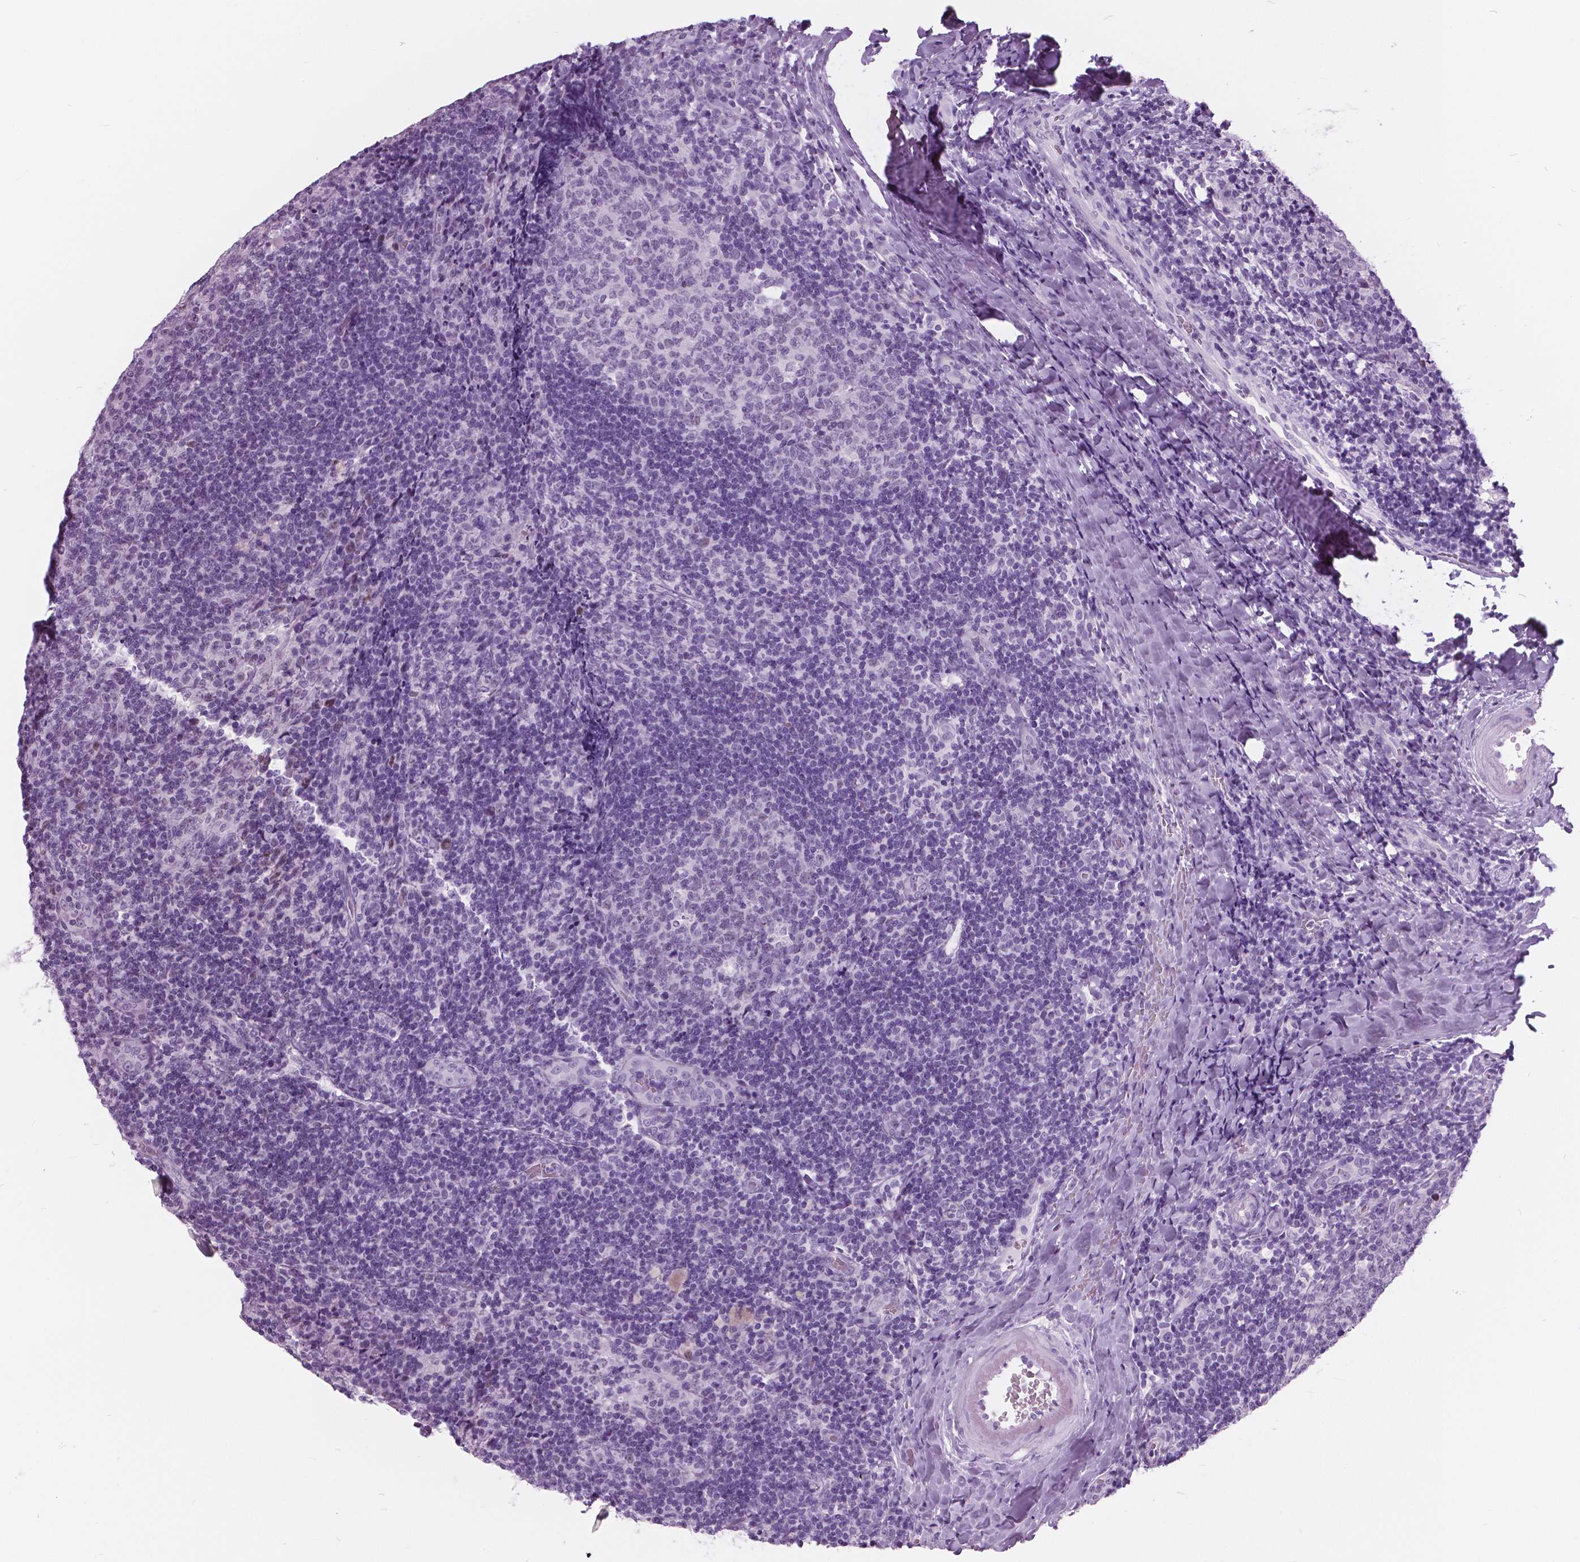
{"staining": {"intensity": "negative", "quantity": "none", "location": "none"}, "tissue": "tonsil", "cell_type": "Germinal center cells", "image_type": "normal", "snomed": [{"axis": "morphology", "description": "Normal tissue, NOS"}, {"axis": "topography", "description": "Tonsil"}], "caption": "An IHC micrograph of unremarkable tonsil is shown. There is no staining in germinal center cells of tonsil.", "gene": "SFTPD", "patient": {"sex": "male", "age": 17}}